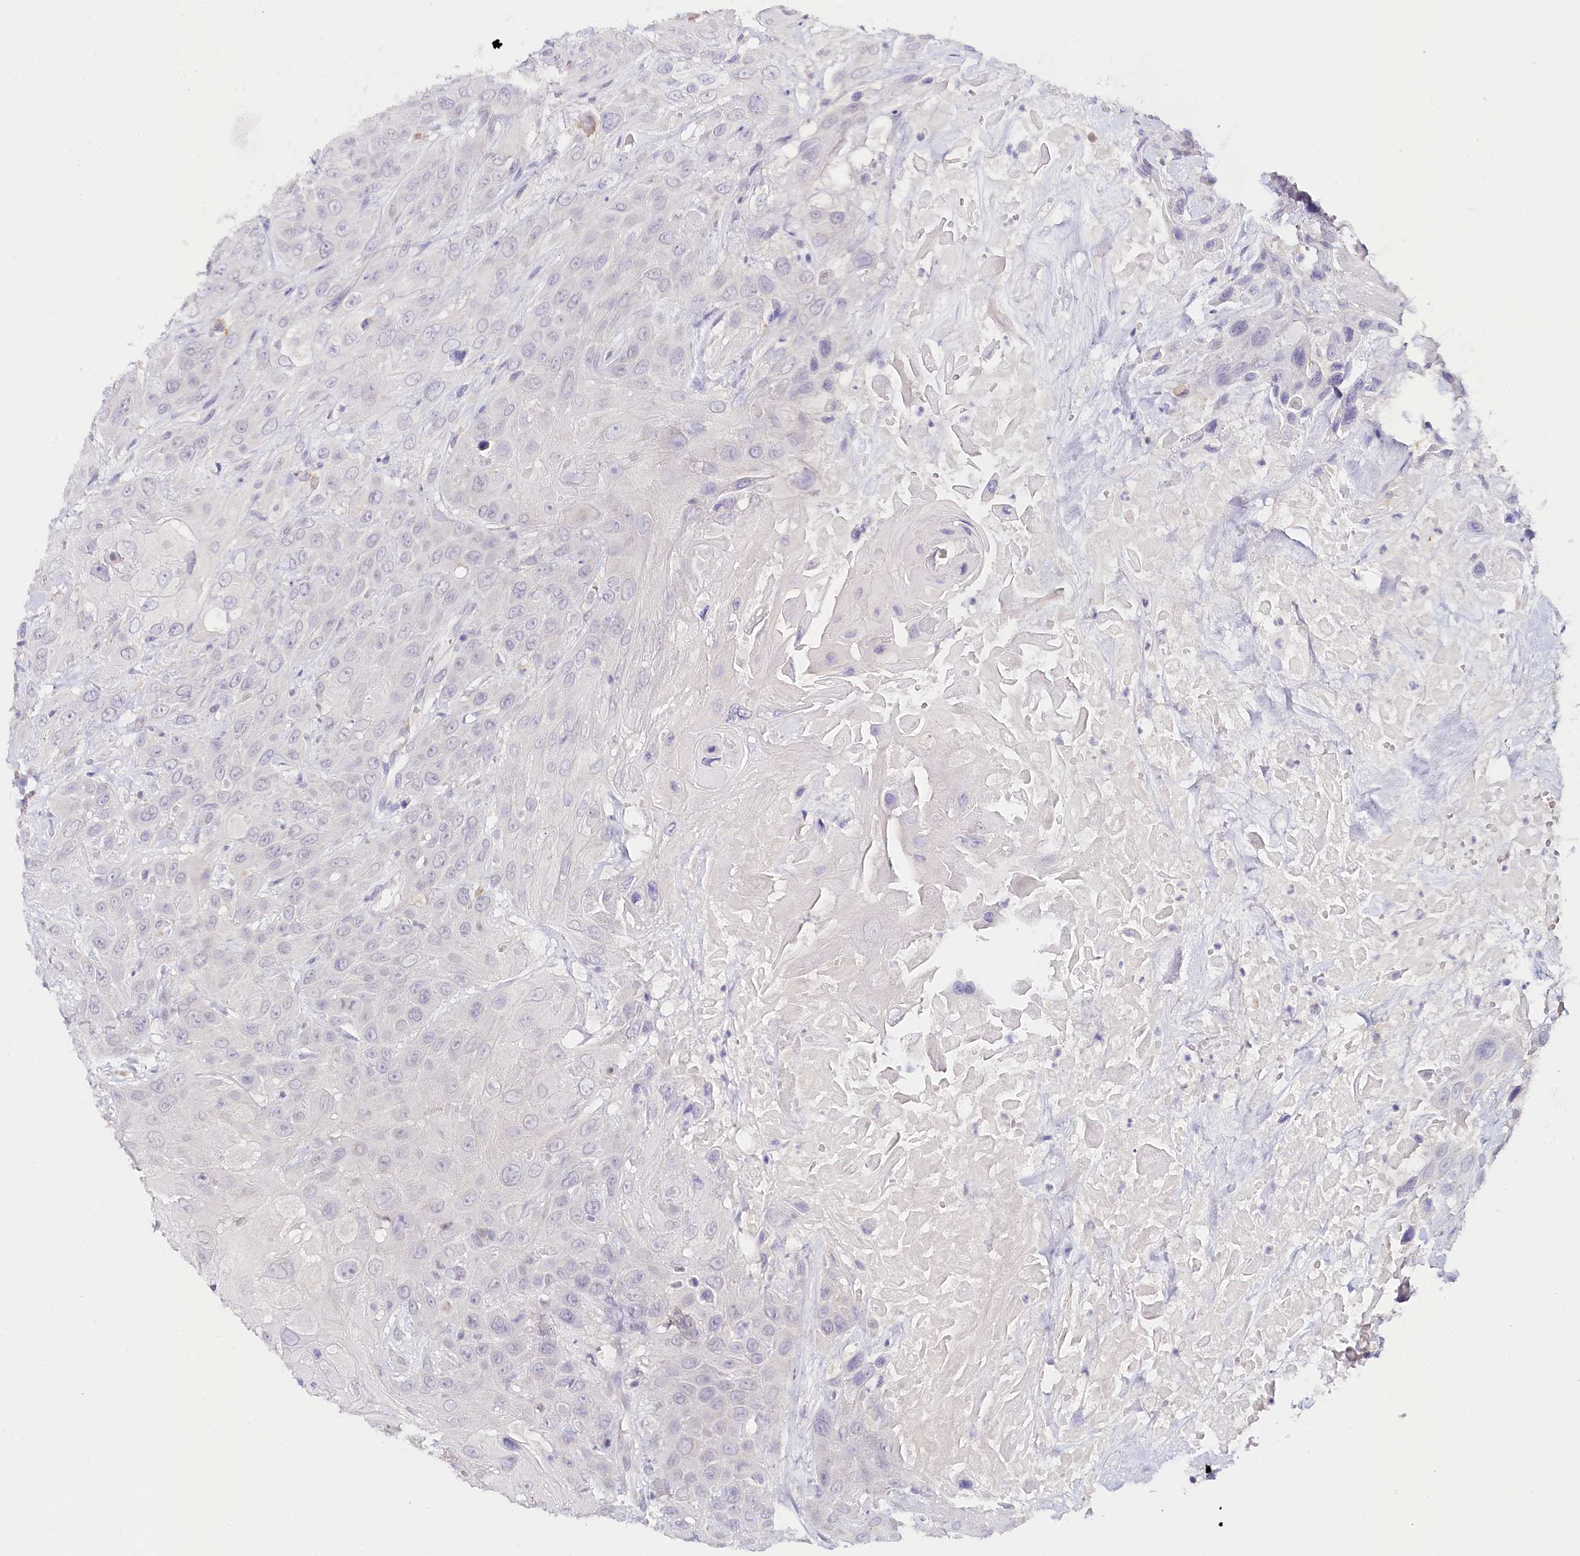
{"staining": {"intensity": "negative", "quantity": "none", "location": "none"}, "tissue": "head and neck cancer", "cell_type": "Tumor cells", "image_type": "cancer", "snomed": [{"axis": "morphology", "description": "Squamous cell carcinoma, NOS"}, {"axis": "topography", "description": "Head-Neck"}], "caption": "This is an immunohistochemistry (IHC) photomicrograph of head and neck squamous cell carcinoma. There is no positivity in tumor cells.", "gene": "DAPK1", "patient": {"sex": "male", "age": 81}}